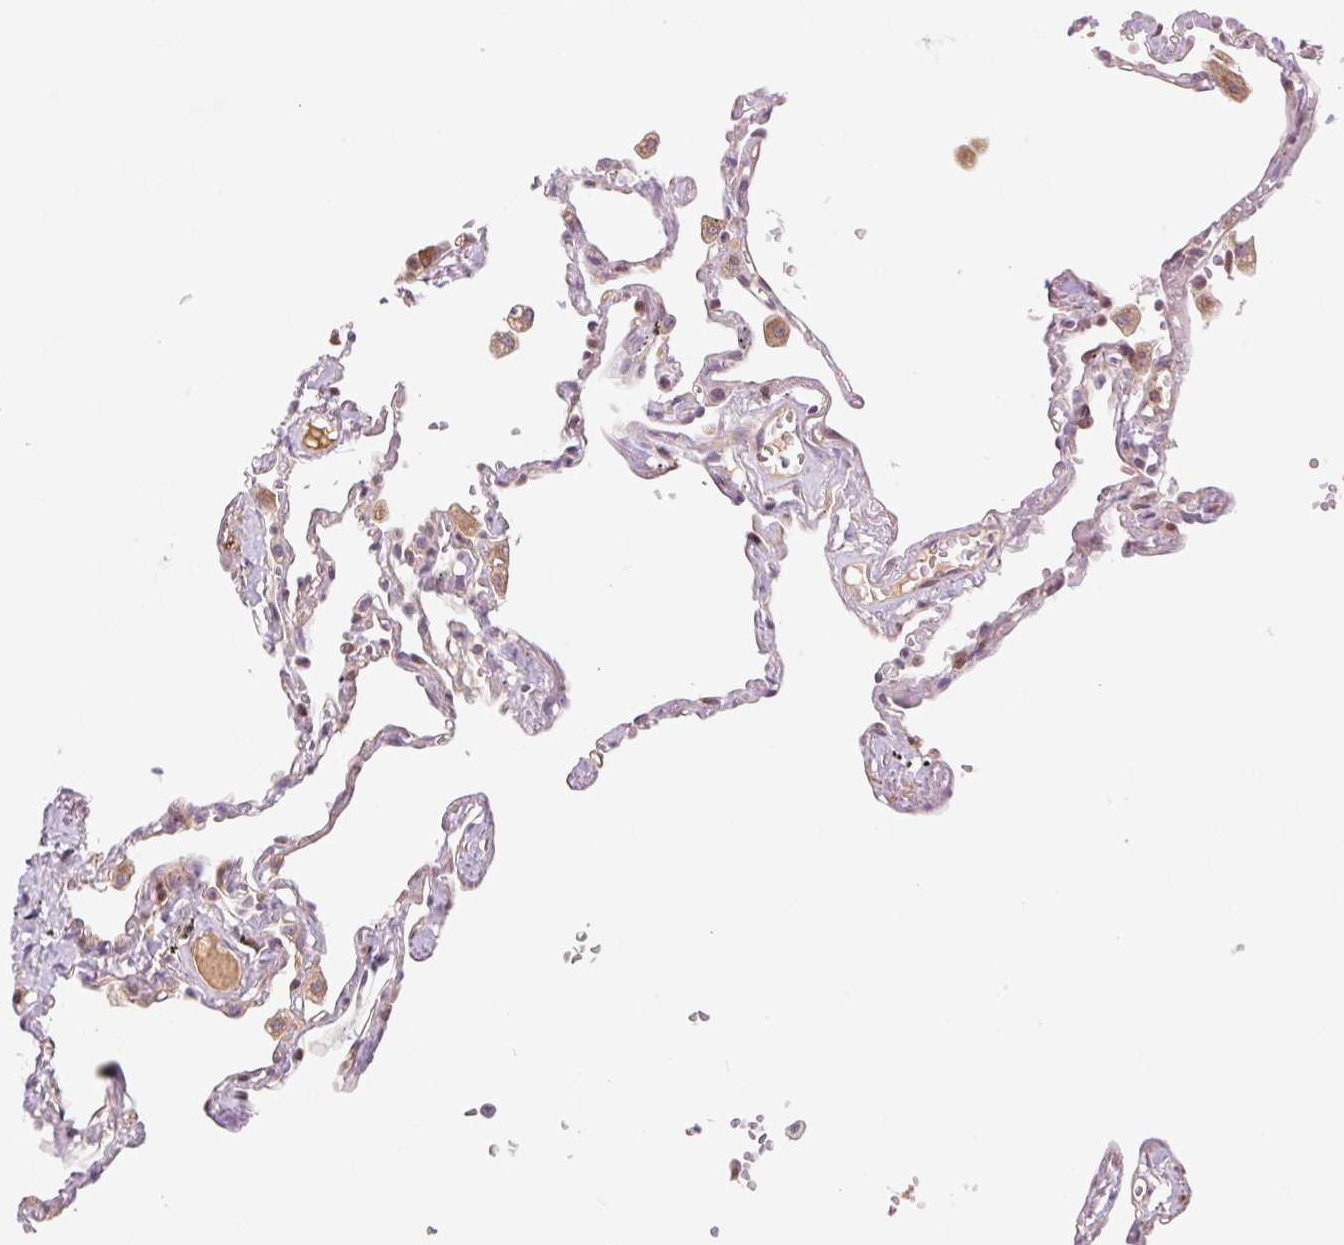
{"staining": {"intensity": "moderate", "quantity": "25%-75%", "location": "cytoplasmic/membranous,nuclear"}, "tissue": "lung", "cell_type": "Alveolar cells", "image_type": "normal", "snomed": [{"axis": "morphology", "description": "Normal tissue, NOS"}, {"axis": "topography", "description": "Lung"}], "caption": "Immunohistochemical staining of benign lung shows moderate cytoplasmic/membranous,nuclear protein staining in approximately 25%-75% of alveolar cells. Using DAB (brown) and hematoxylin (blue) stains, captured at high magnification using brightfield microscopy.", "gene": "ZNF394", "patient": {"sex": "female", "age": 67}}